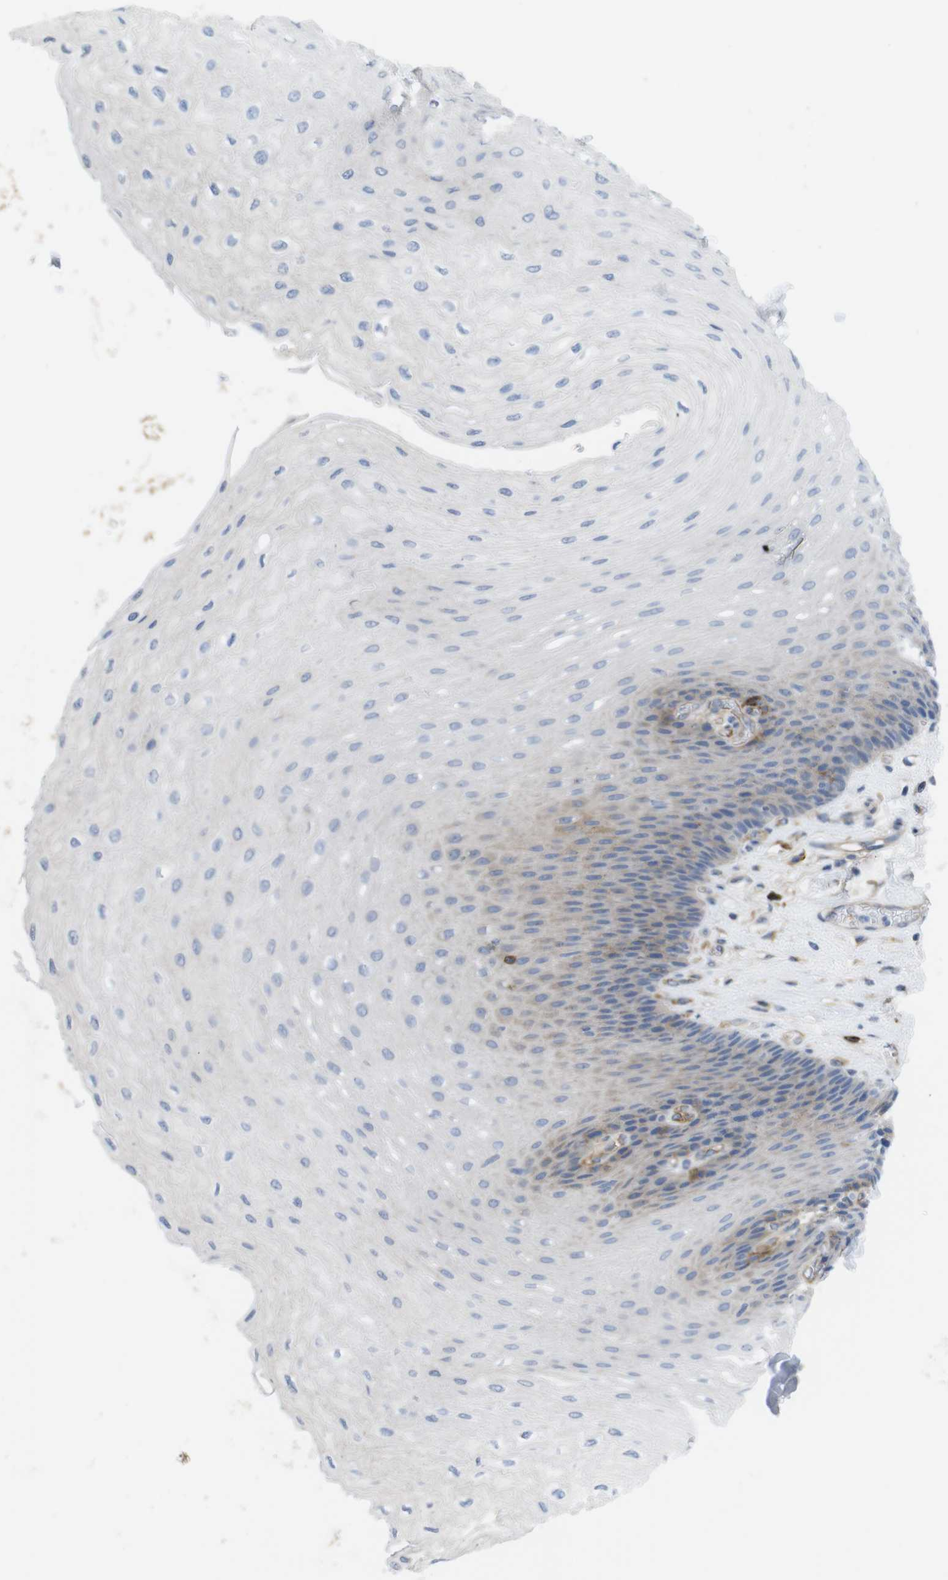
{"staining": {"intensity": "negative", "quantity": "none", "location": "none"}, "tissue": "esophagus", "cell_type": "Squamous epithelial cells", "image_type": "normal", "snomed": [{"axis": "morphology", "description": "Normal tissue, NOS"}, {"axis": "topography", "description": "Esophagus"}], "caption": "The histopathology image shows no staining of squamous epithelial cells in normal esophagus.", "gene": "CCR6", "patient": {"sex": "female", "age": 72}}